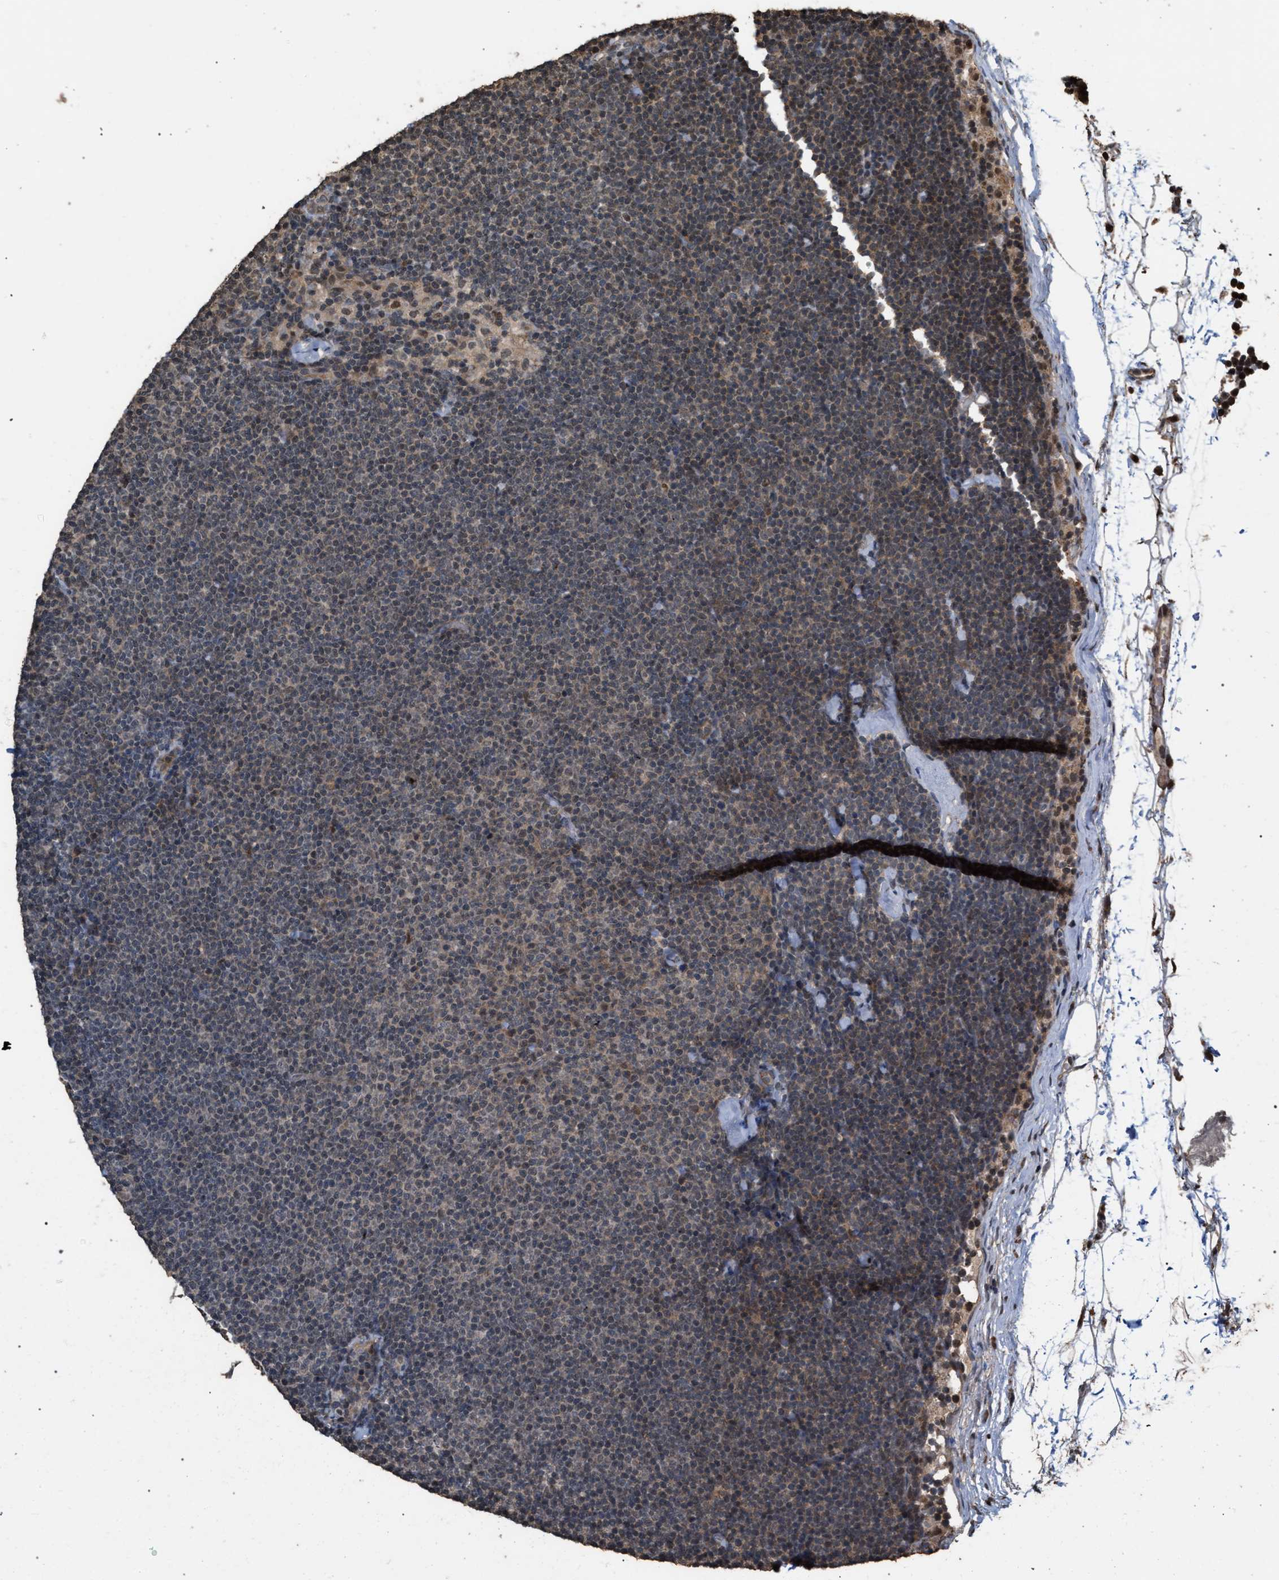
{"staining": {"intensity": "weak", "quantity": "25%-75%", "location": "cytoplasmic/membranous"}, "tissue": "lymphoma", "cell_type": "Tumor cells", "image_type": "cancer", "snomed": [{"axis": "morphology", "description": "Malignant lymphoma, non-Hodgkin's type, Low grade"}, {"axis": "topography", "description": "Lymph node"}], "caption": "Immunohistochemistry micrograph of human lymphoma stained for a protein (brown), which displays low levels of weak cytoplasmic/membranous positivity in approximately 25%-75% of tumor cells.", "gene": "NAA35", "patient": {"sex": "female", "age": 53}}